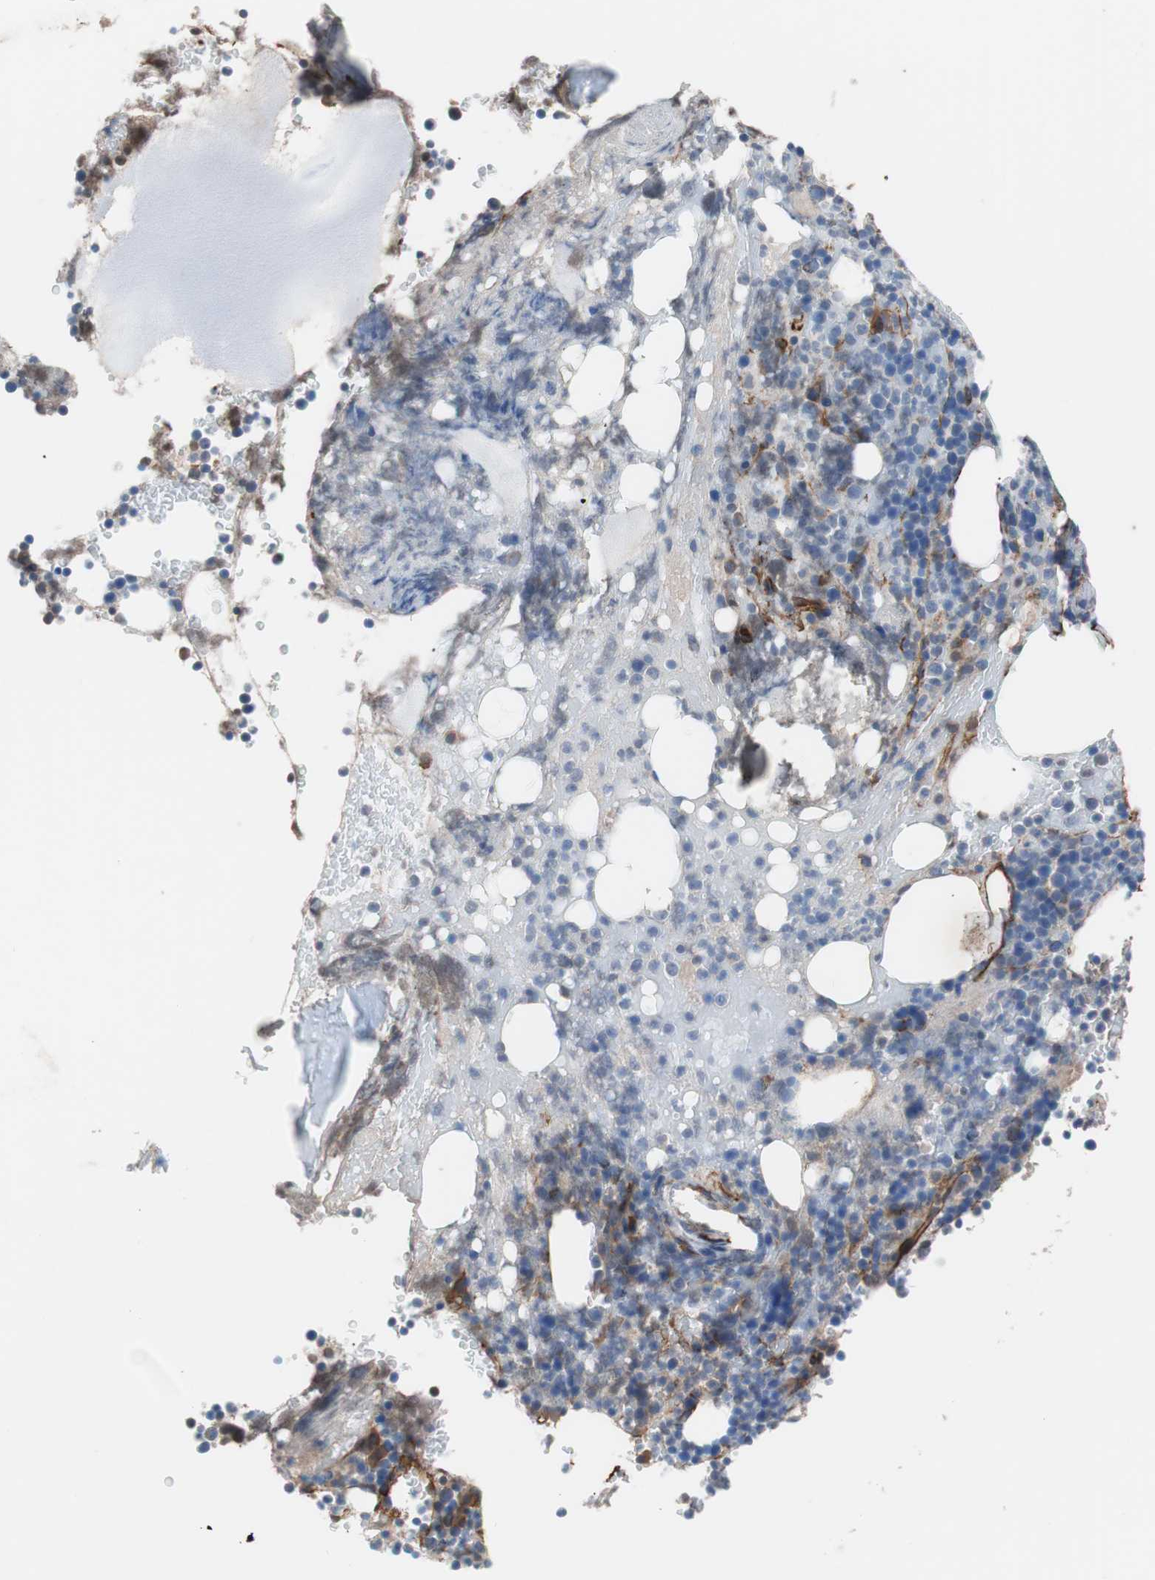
{"staining": {"intensity": "moderate", "quantity": "<25%", "location": "cytoplasmic/membranous"}, "tissue": "bone marrow", "cell_type": "Hematopoietic cells", "image_type": "normal", "snomed": [{"axis": "morphology", "description": "Normal tissue, NOS"}, {"axis": "topography", "description": "Bone marrow"}], "caption": "Hematopoietic cells display low levels of moderate cytoplasmic/membranous expression in approximately <25% of cells in benign human bone marrow. (brown staining indicates protein expression, while blue staining denotes nuclei).", "gene": "SPINT1", "patient": {"sex": "female", "age": 66}}